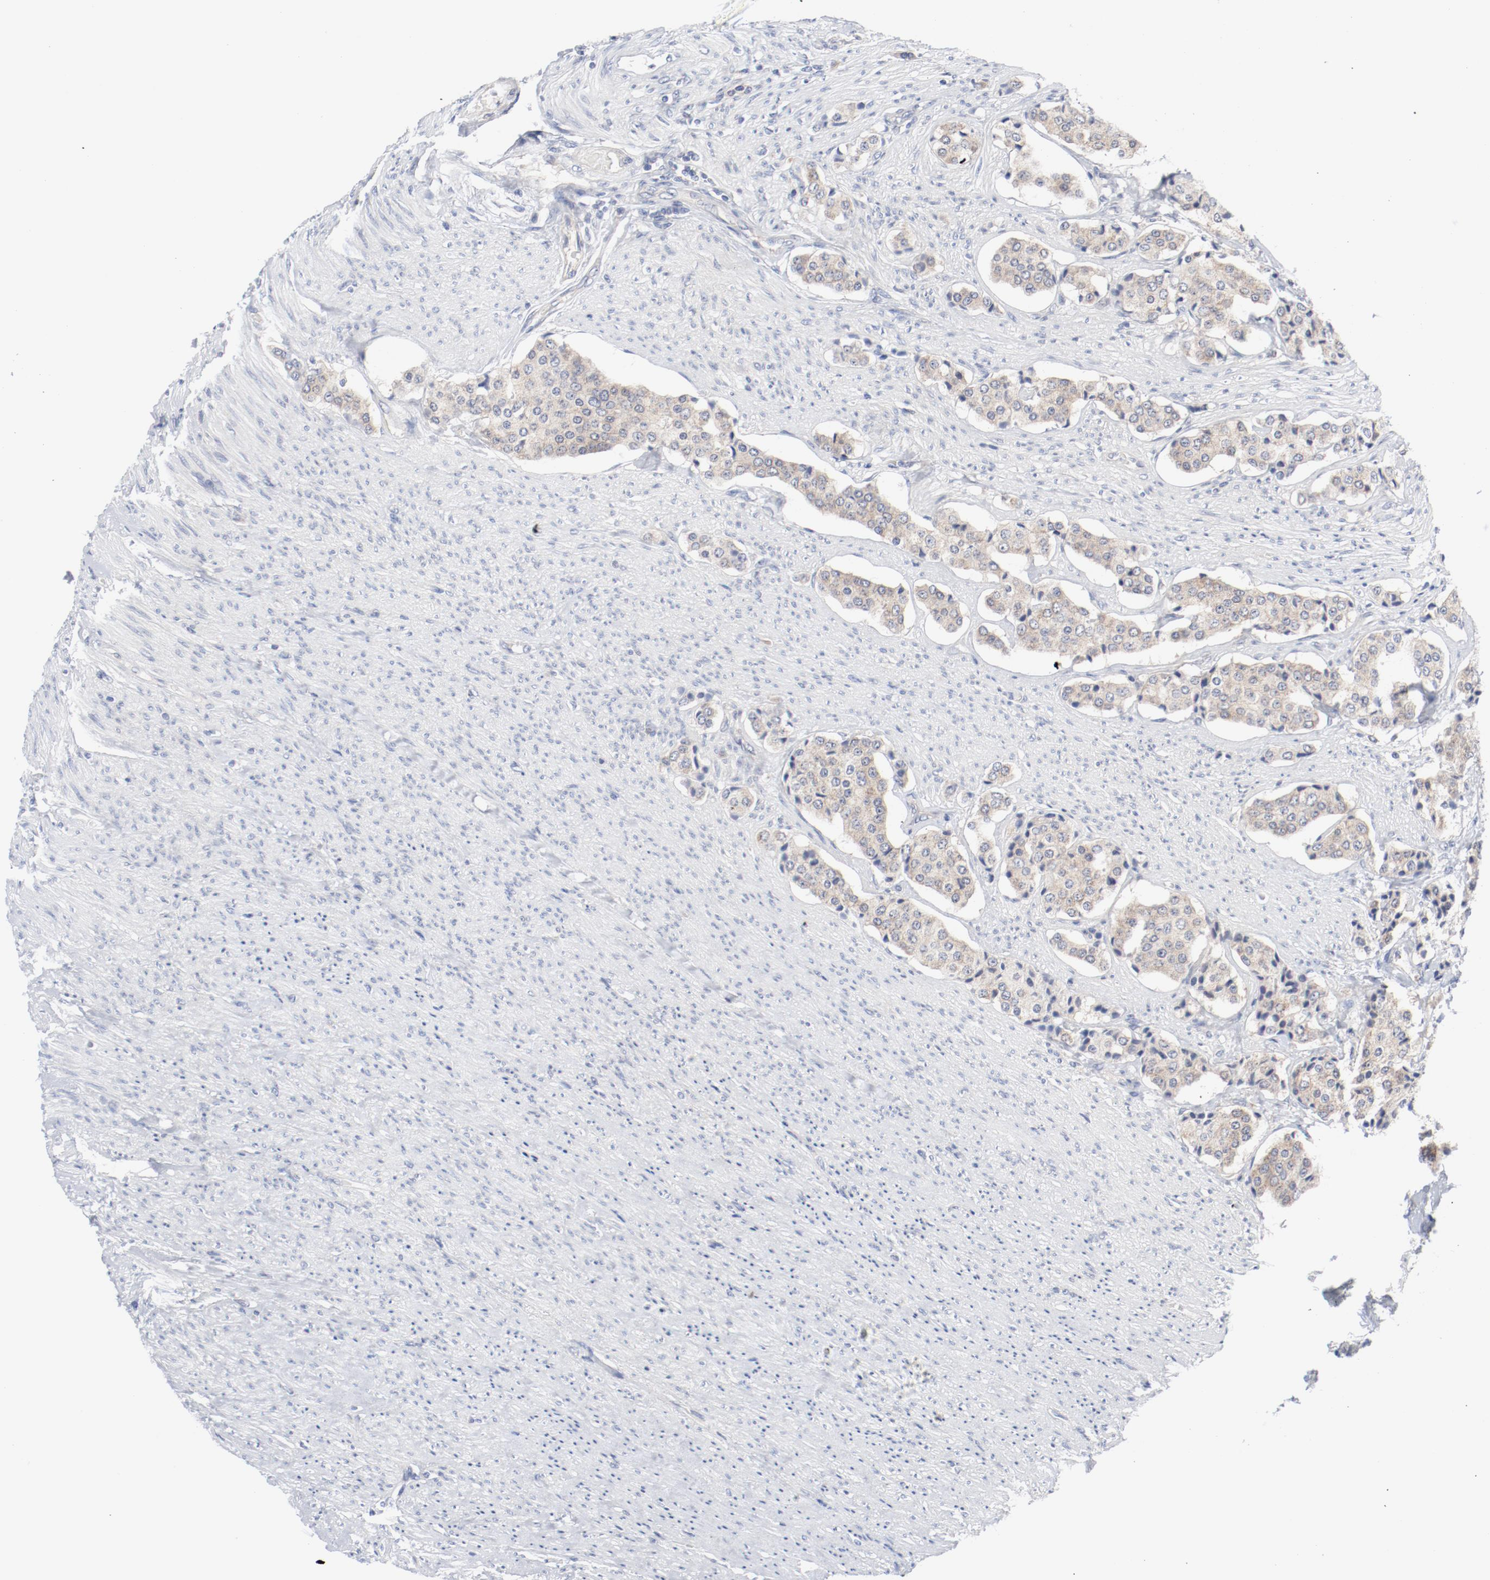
{"staining": {"intensity": "weak", "quantity": ">75%", "location": "cytoplasmic/membranous"}, "tissue": "carcinoid", "cell_type": "Tumor cells", "image_type": "cancer", "snomed": [{"axis": "morphology", "description": "Carcinoid, malignant, NOS"}, {"axis": "topography", "description": "Colon"}], "caption": "Protein analysis of carcinoid (malignant) tissue displays weak cytoplasmic/membranous positivity in approximately >75% of tumor cells. Nuclei are stained in blue.", "gene": "BAD", "patient": {"sex": "female", "age": 61}}